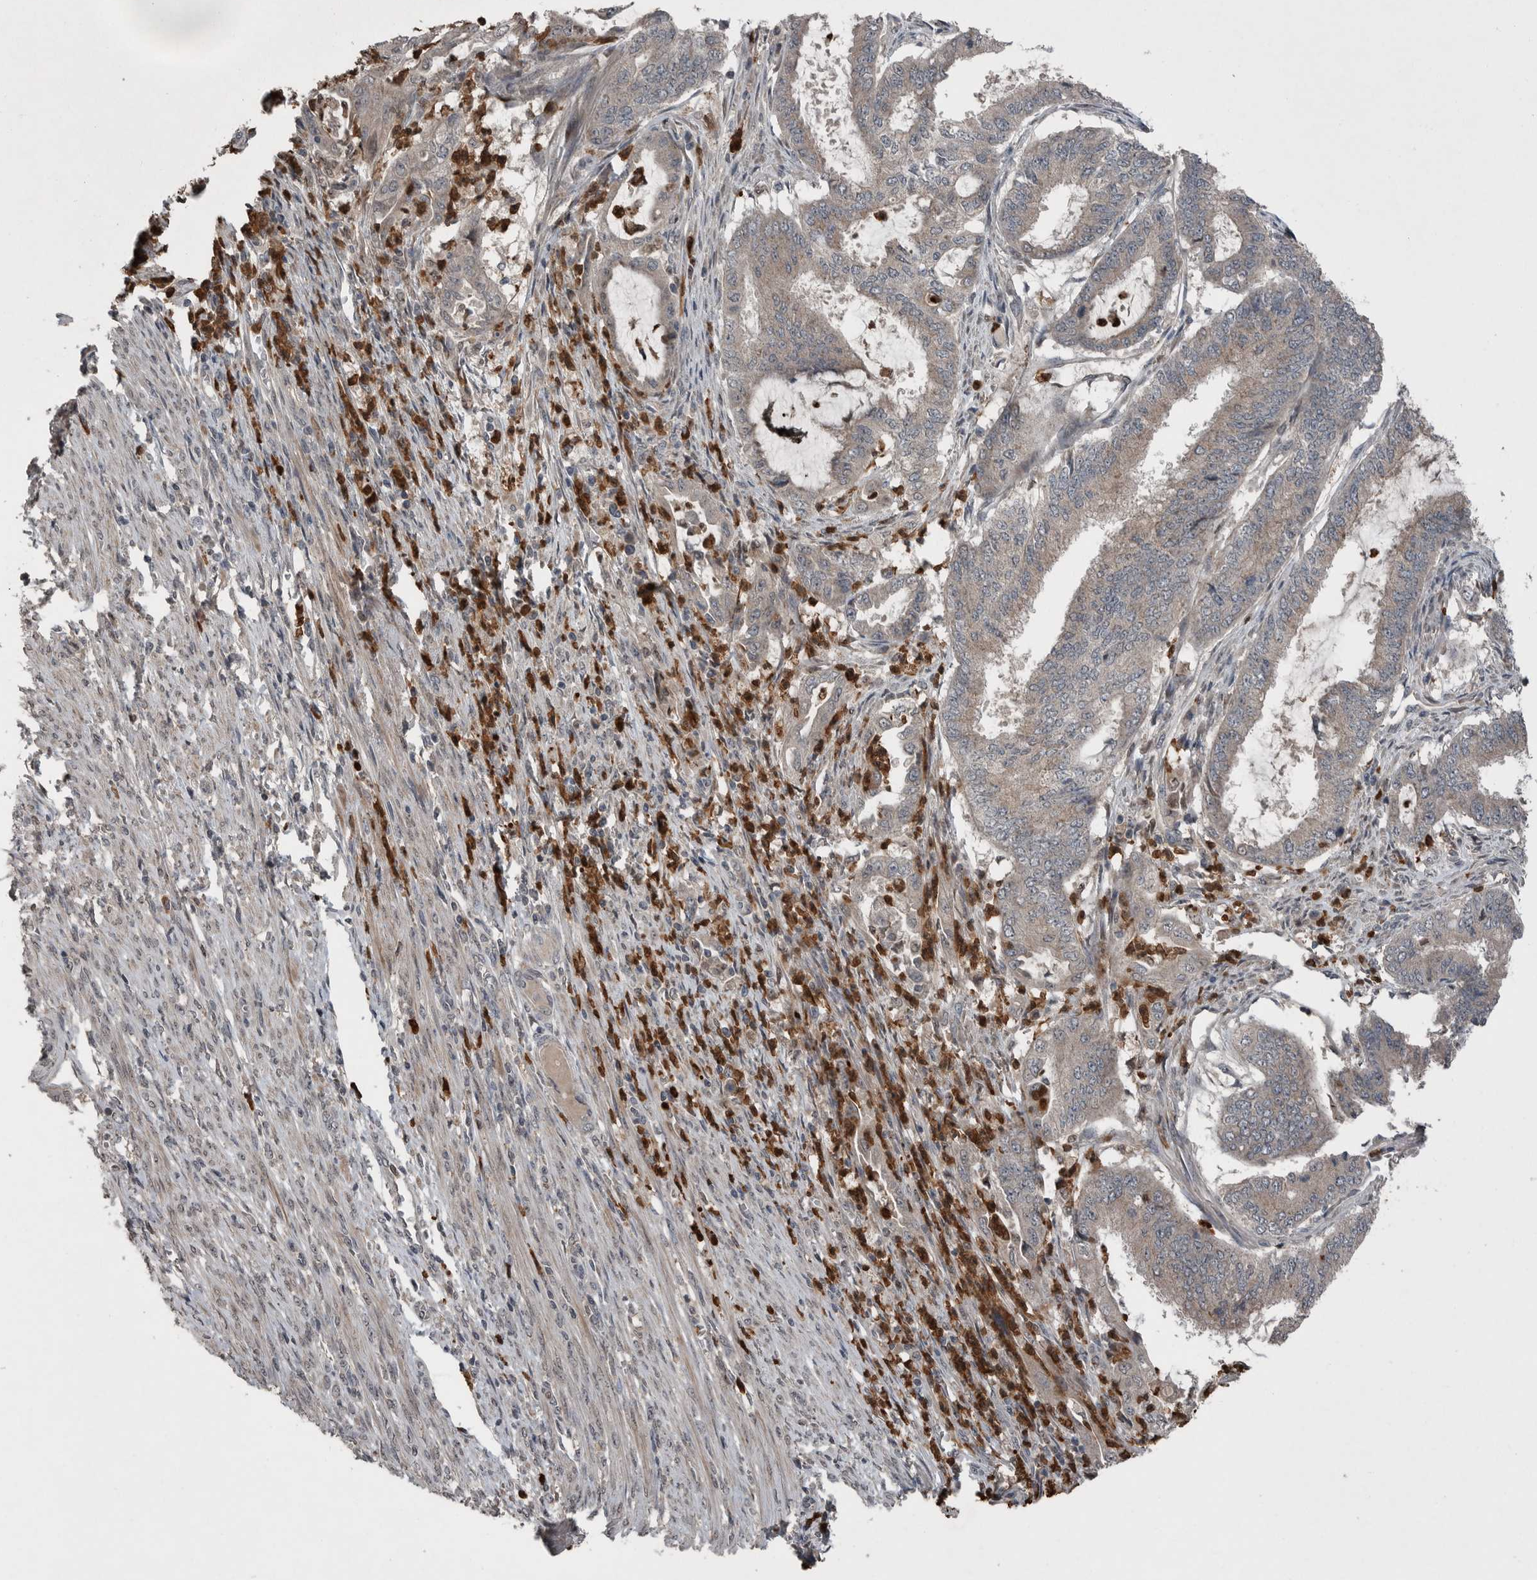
{"staining": {"intensity": "weak", "quantity": "25%-75%", "location": "cytoplasmic/membranous"}, "tissue": "endometrial cancer", "cell_type": "Tumor cells", "image_type": "cancer", "snomed": [{"axis": "morphology", "description": "Adenocarcinoma, NOS"}, {"axis": "topography", "description": "Endometrium"}], "caption": "Protein staining reveals weak cytoplasmic/membranous expression in about 25%-75% of tumor cells in endometrial adenocarcinoma.", "gene": "SCP2", "patient": {"sex": "female", "age": 51}}